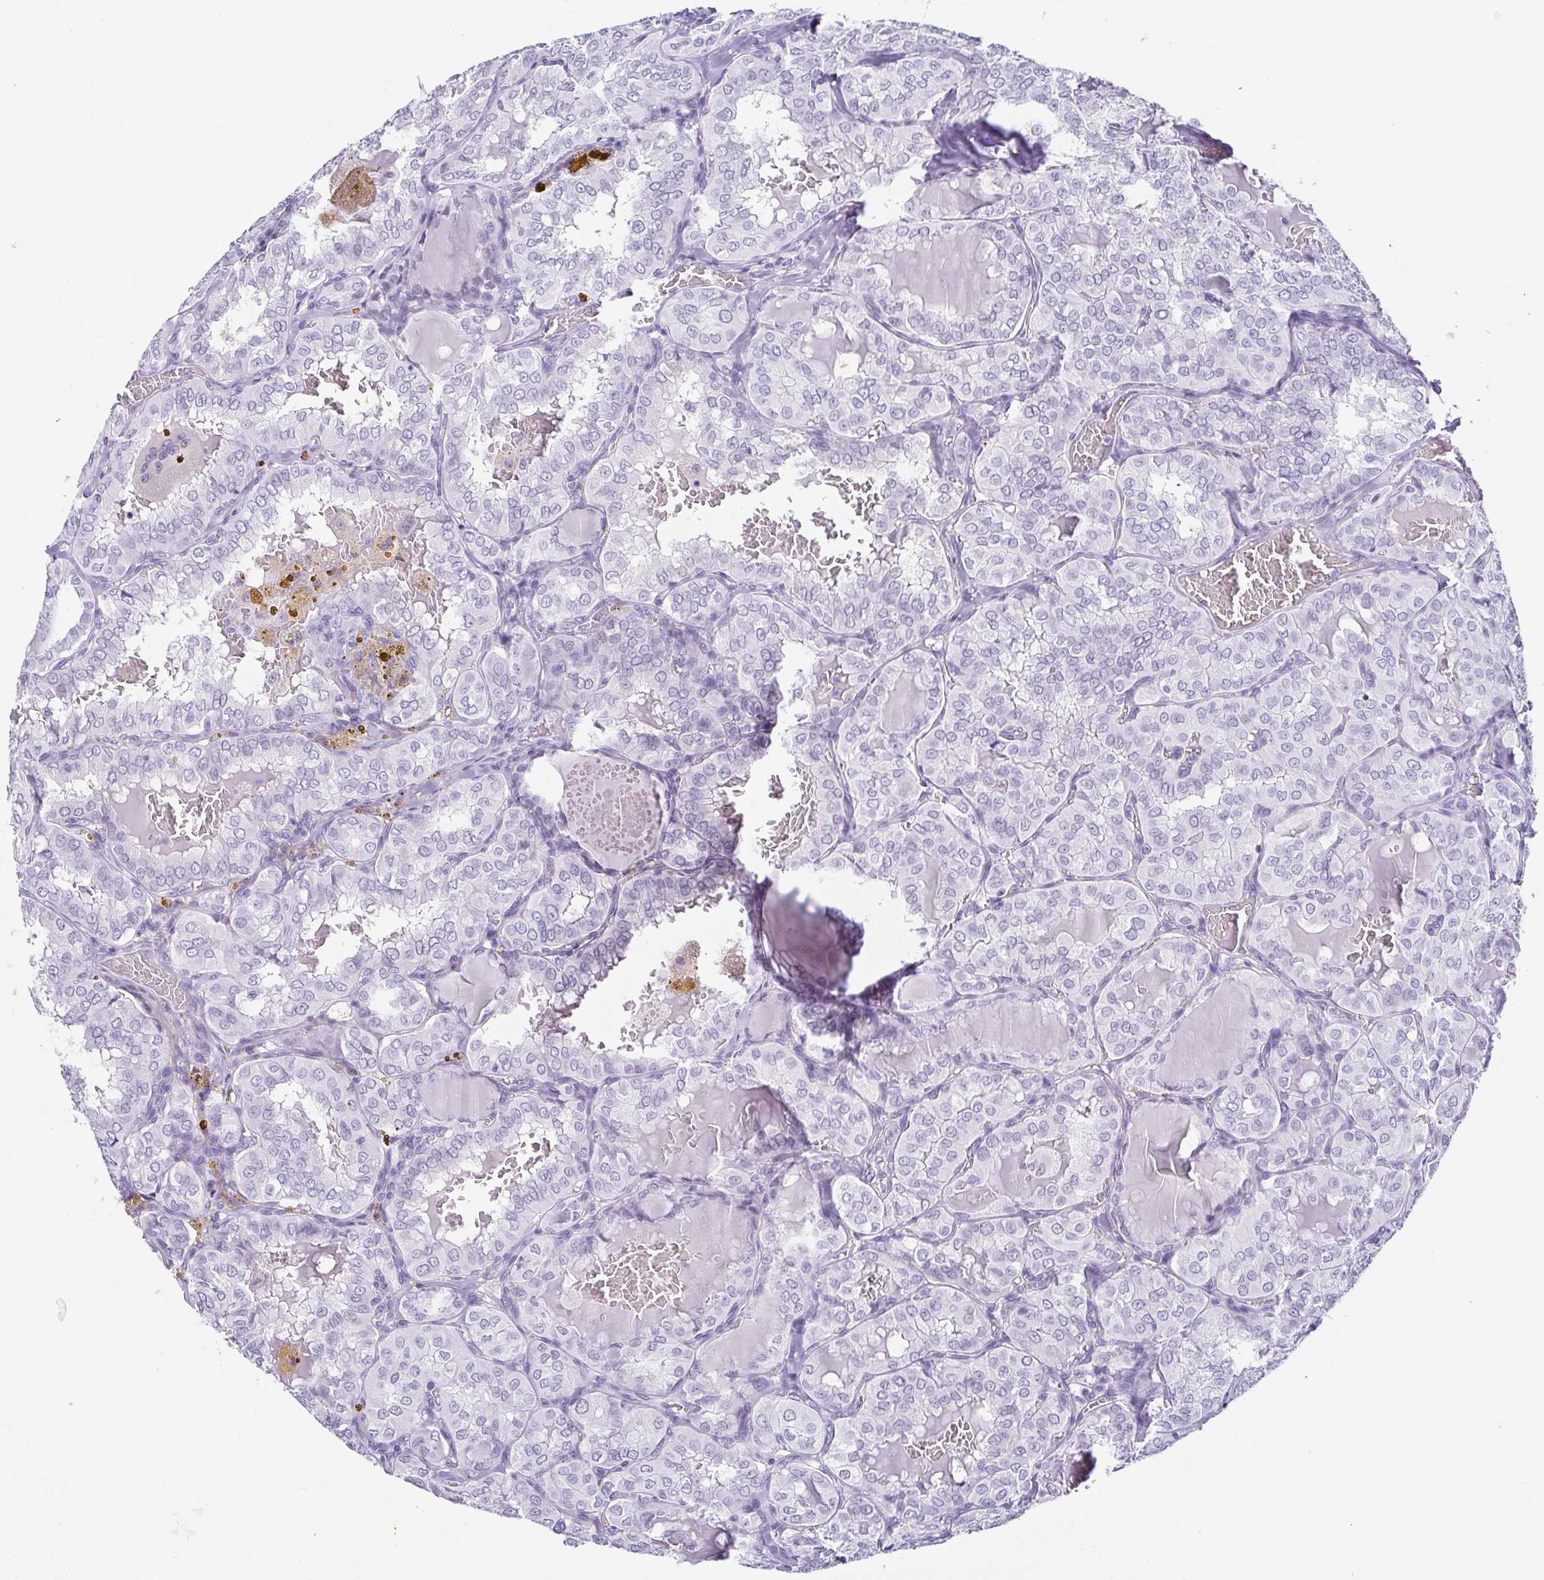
{"staining": {"intensity": "negative", "quantity": "none", "location": "none"}, "tissue": "thyroid cancer", "cell_type": "Tumor cells", "image_type": "cancer", "snomed": [{"axis": "morphology", "description": "Papillary adenocarcinoma, NOS"}, {"axis": "topography", "description": "Thyroid gland"}], "caption": "This is a photomicrograph of IHC staining of thyroid papillary adenocarcinoma, which shows no staining in tumor cells. Nuclei are stained in blue.", "gene": "ESX1", "patient": {"sex": "male", "age": 20}}